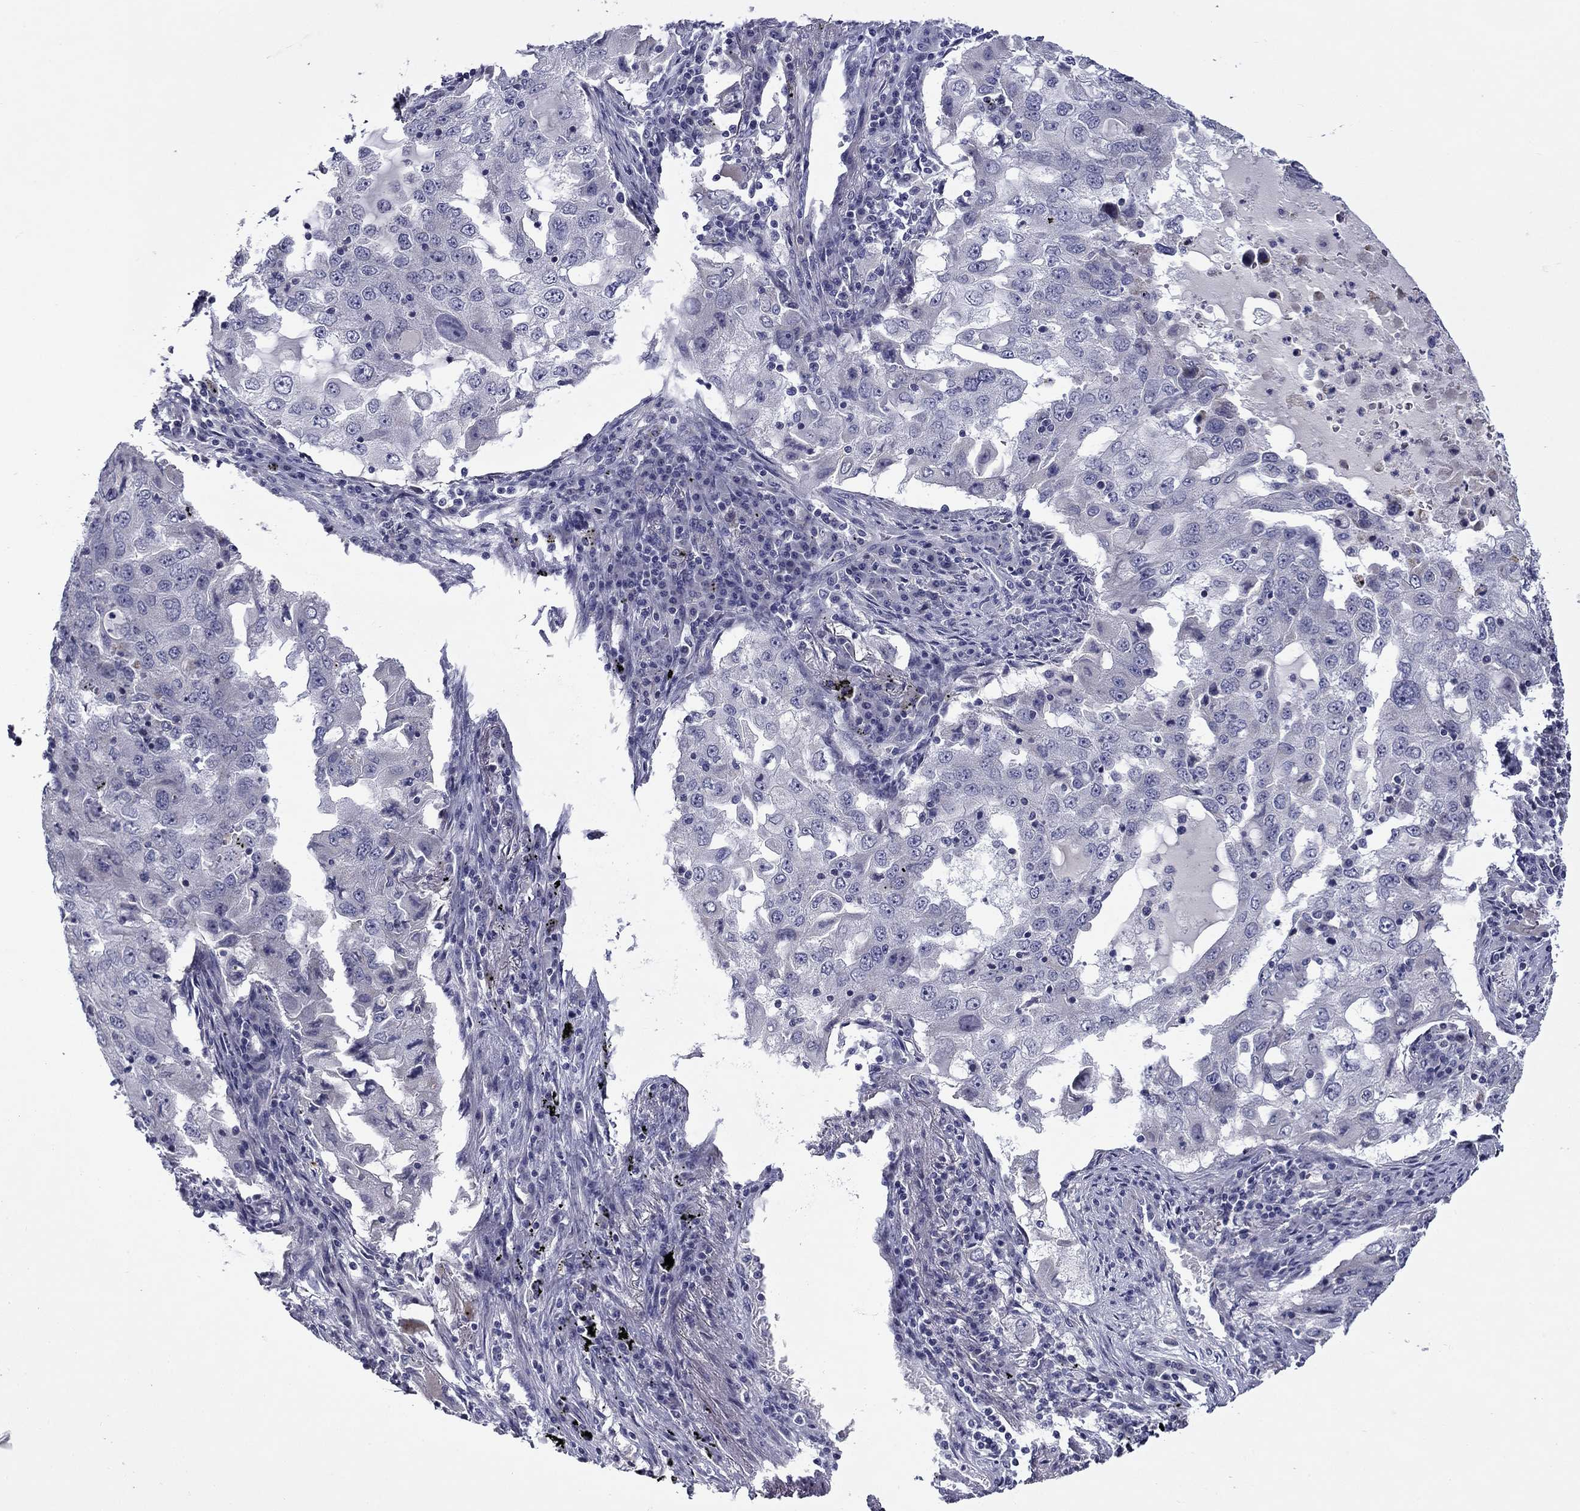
{"staining": {"intensity": "negative", "quantity": "none", "location": "none"}, "tissue": "lung cancer", "cell_type": "Tumor cells", "image_type": "cancer", "snomed": [{"axis": "morphology", "description": "Adenocarcinoma, NOS"}, {"axis": "topography", "description": "Lung"}], "caption": "Immunohistochemistry (IHC) of lung cancer (adenocarcinoma) displays no positivity in tumor cells.", "gene": "SPATA7", "patient": {"sex": "female", "age": 61}}